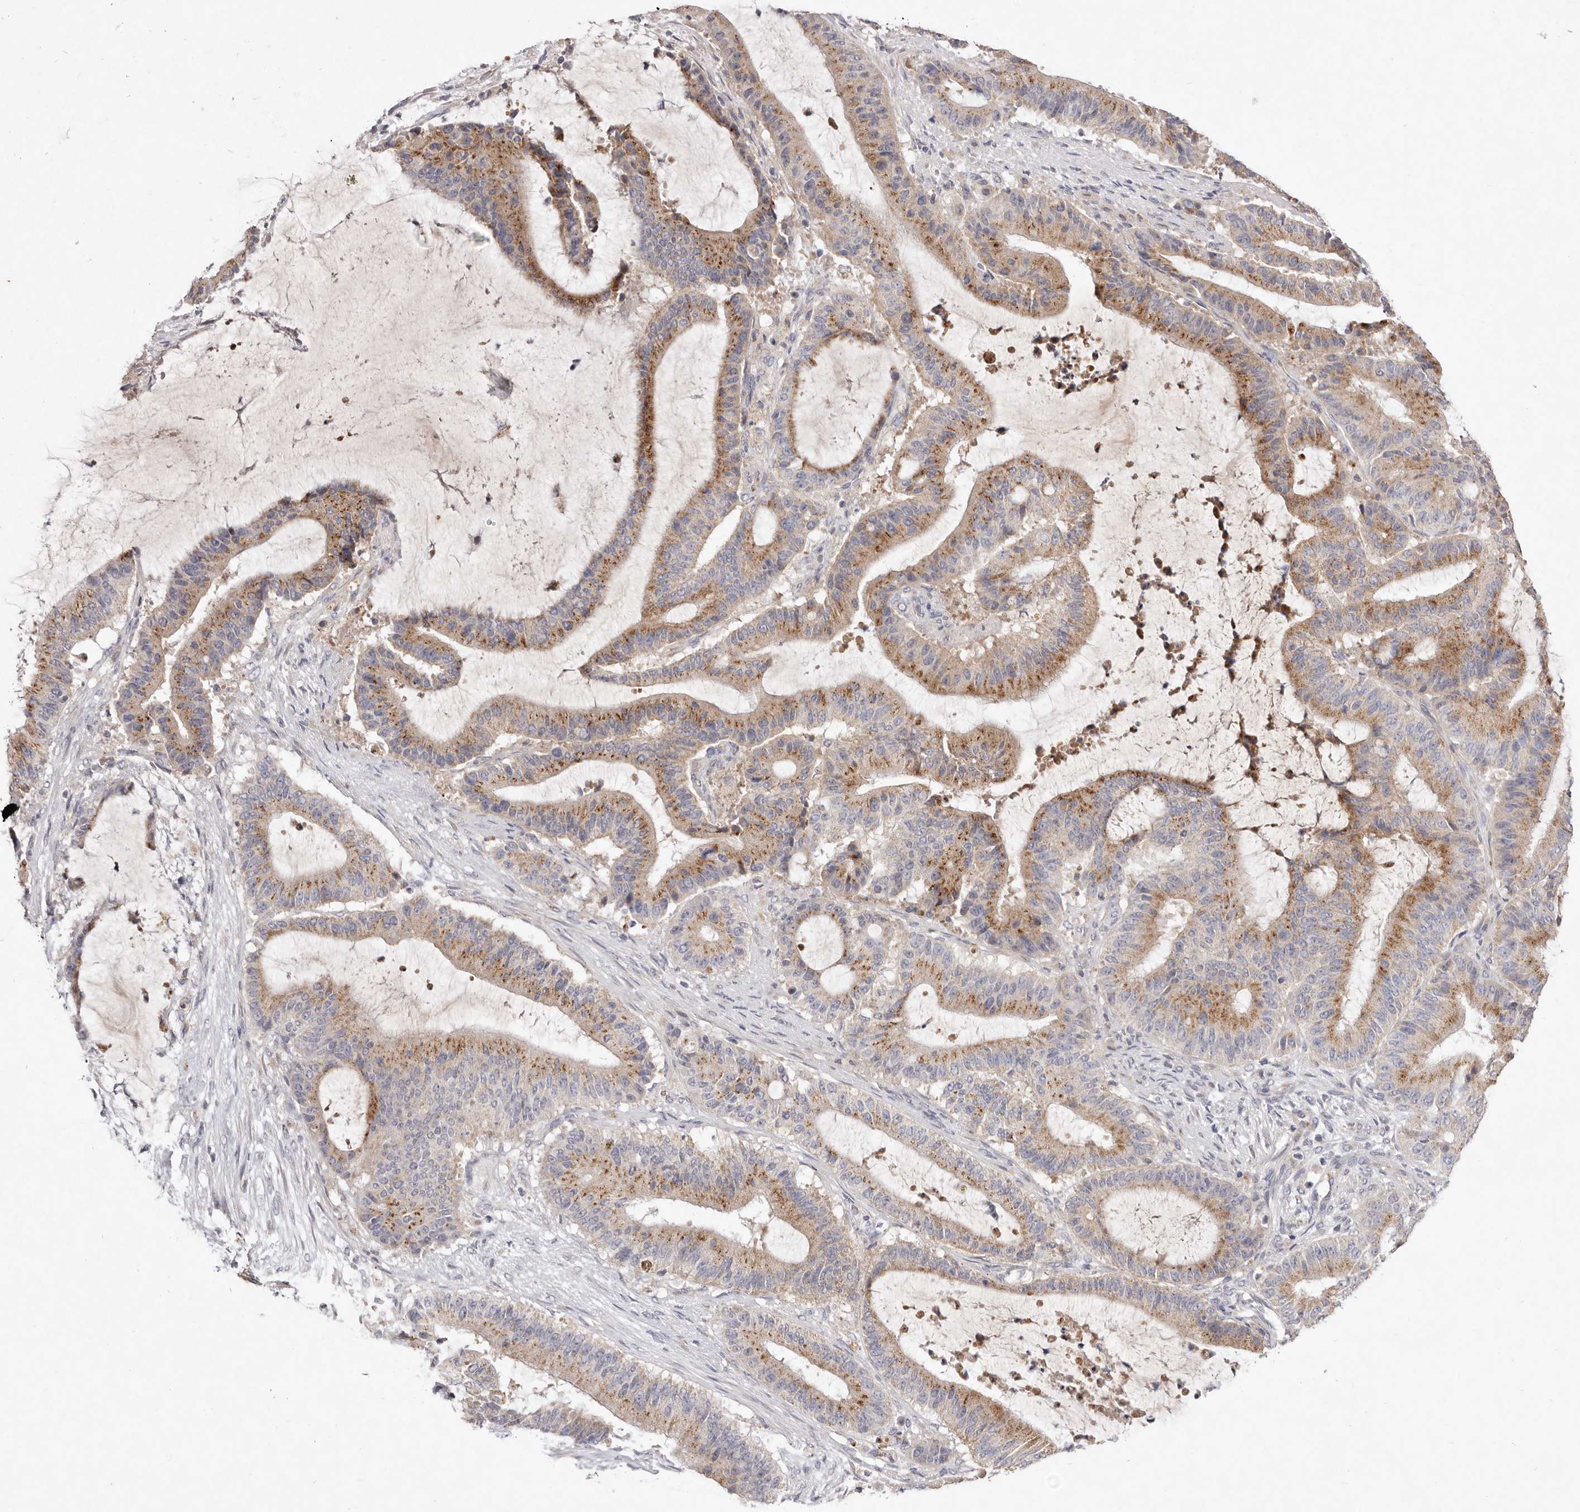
{"staining": {"intensity": "moderate", "quantity": ">75%", "location": "cytoplasmic/membranous"}, "tissue": "liver cancer", "cell_type": "Tumor cells", "image_type": "cancer", "snomed": [{"axis": "morphology", "description": "Normal tissue, NOS"}, {"axis": "morphology", "description": "Cholangiocarcinoma"}, {"axis": "topography", "description": "Liver"}, {"axis": "topography", "description": "Peripheral nerve tissue"}], "caption": "Liver cholangiocarcinoma stained for a protein (brown) exhibits moderate cytoplasmic/membranous positive expression in about >75% of tumor cells.", "gene": "USP24", "patient": {"sex": "female", "age": 73}}